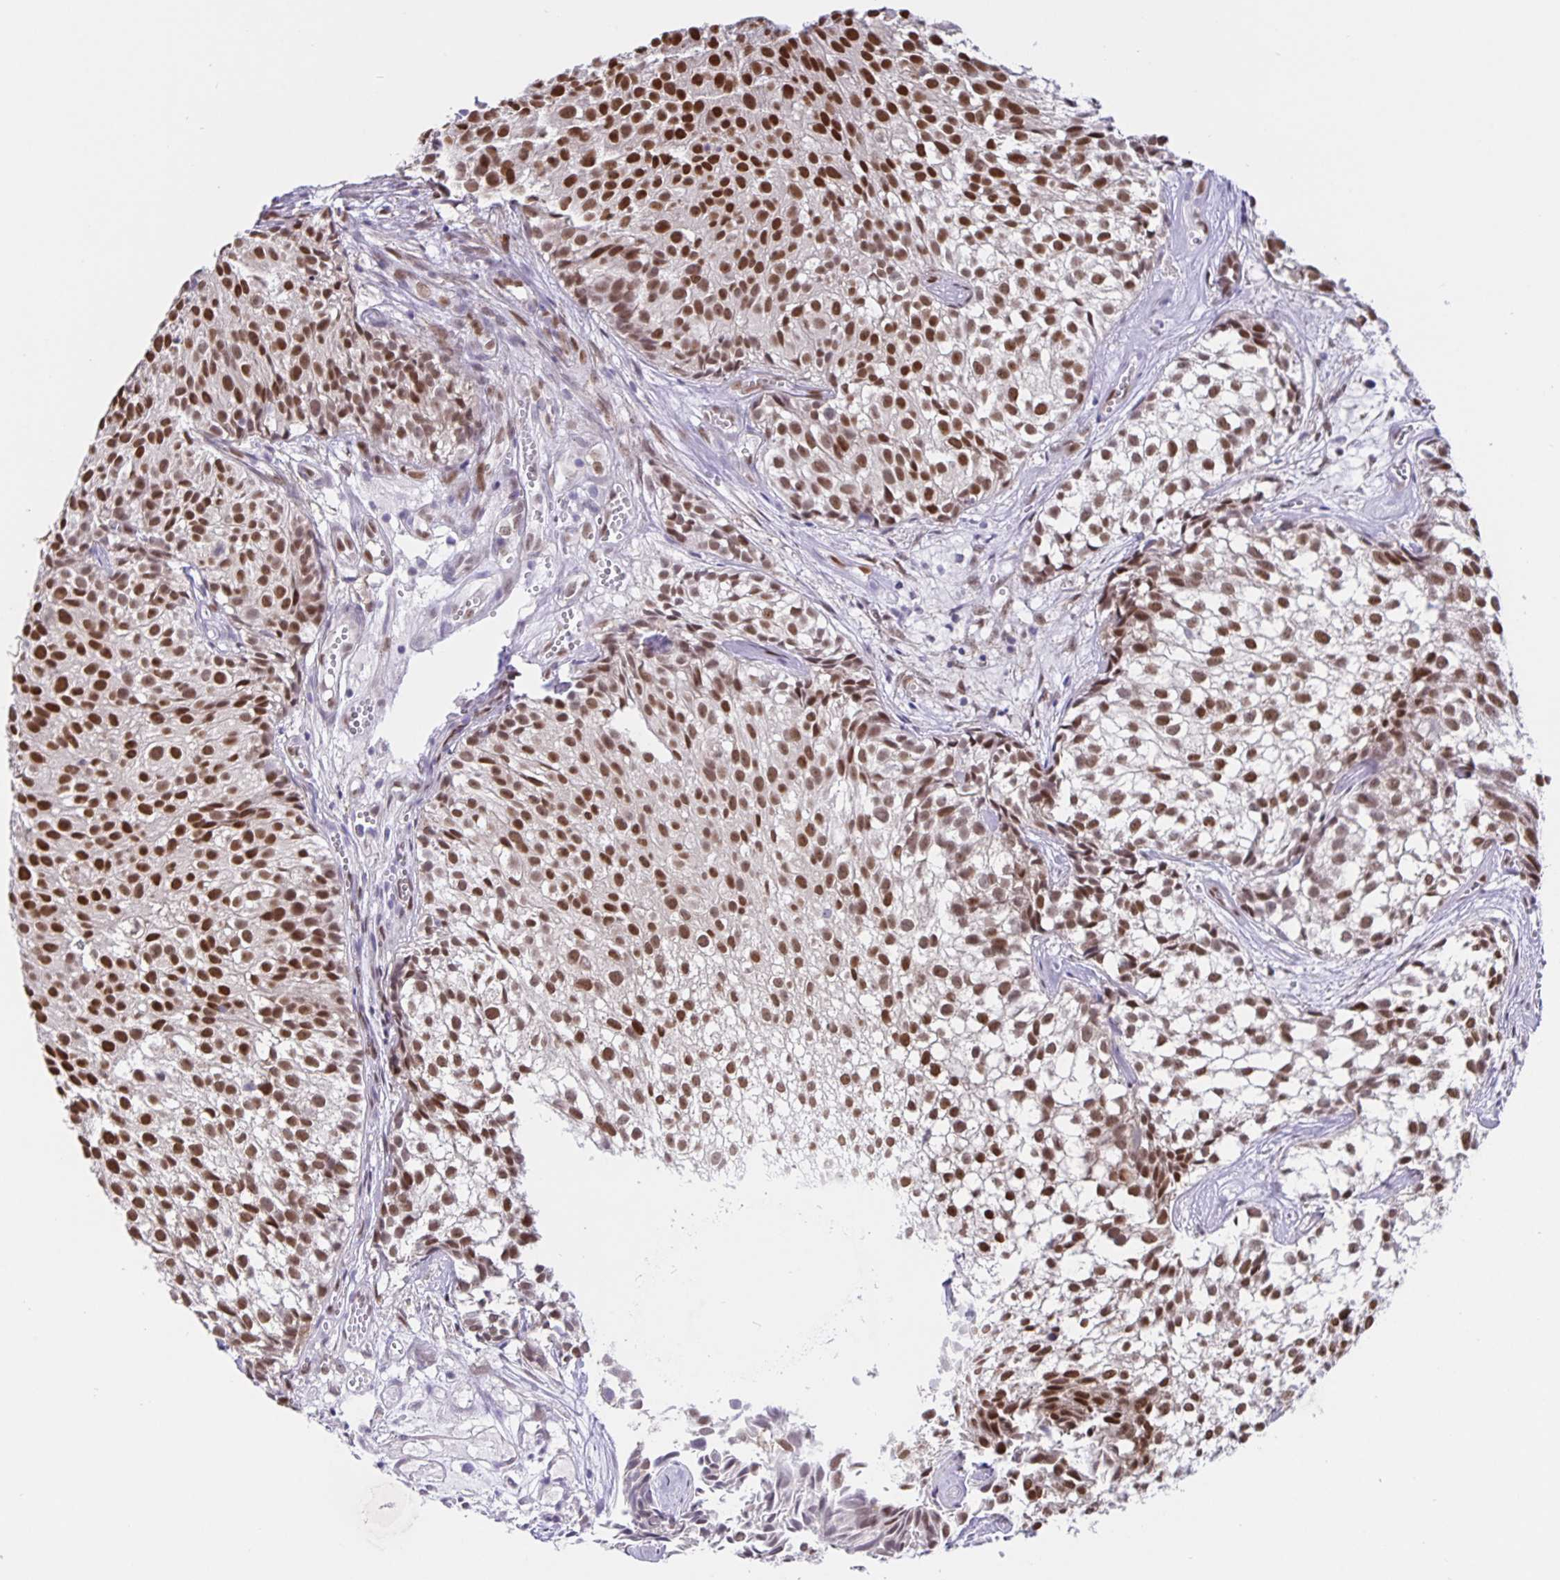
{"staining": {"intensity": "strong", "quantity": "25%-75%", "location": "nuclear"}, "tissue": "urothelial cancer", "cell_type": "Tumor cells", "image_type": "cancer", "snomed": [{"axis": "morphology", "description": "Urothelial carcinoma, Low grade"}, {"axis": "topography", "description": "Urinary bladder"}], "caption": "Immunohistochemical staining of human low-grade urothelial carcinoma shows high levels of strong nuclear expression in approximately 25%-75% of tumor cells. (Stains: DAB (3,3'-diaminobenzidine) in brown, nuclei in blue, Microscopy: brightfield microscopy at high magnification).", "gene": "FOSL2", "patient": {"sex": "male", "age": 70}}